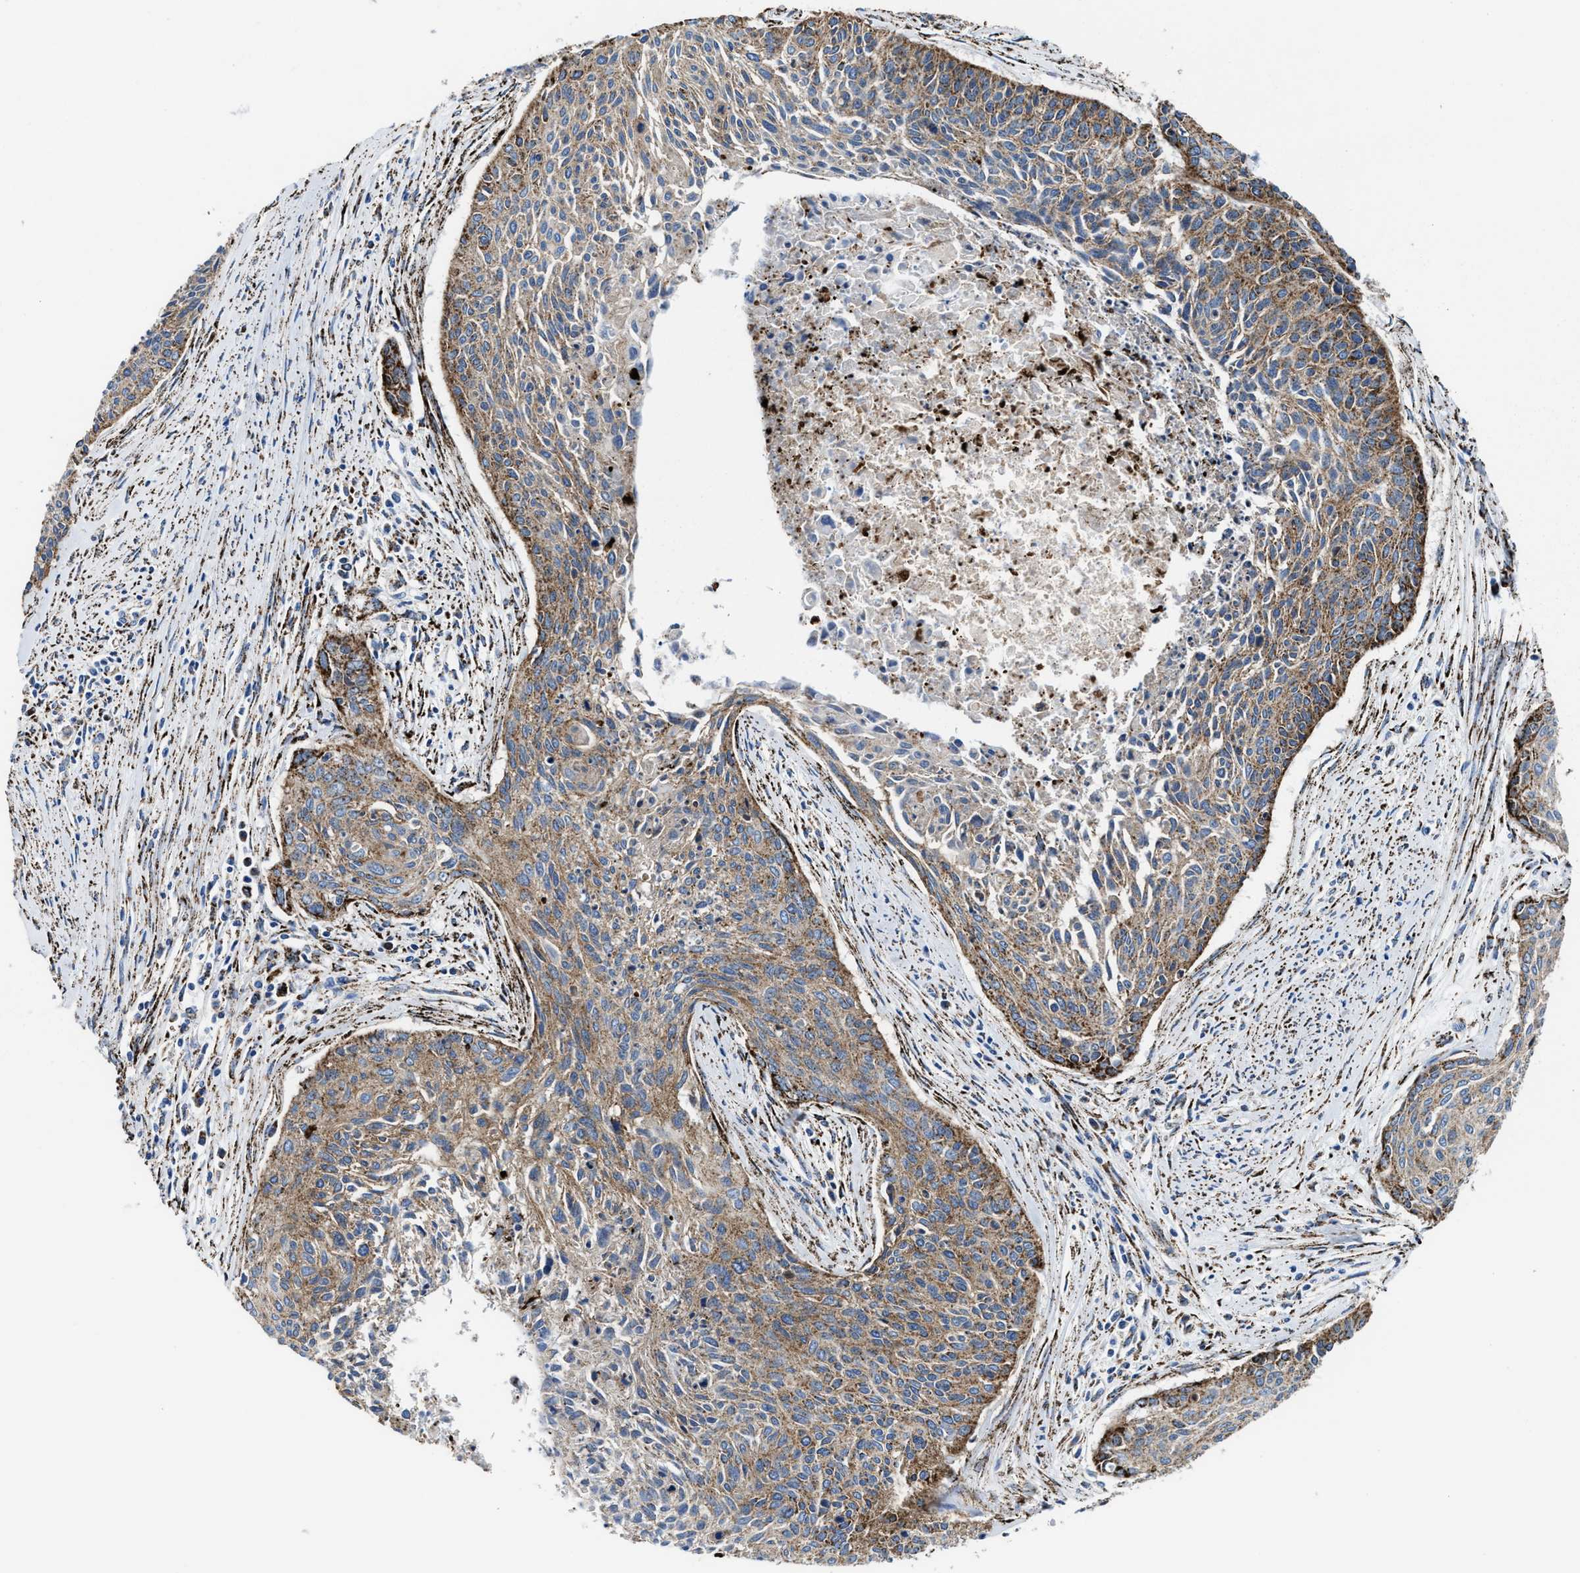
{"staining": {"intensity": "moderate", "quantity": "25%-75%", "location": "cytoplasmic/membranous"}, "tissue": "cervical cancer", "cell_type": "Tumor cells", "image_type": "cancer", "snomed": [{"axis": "morphology", "description": "Squamous cell carcinoma, NOS"}, {"axis": "topography", "description": "Cervix"}], "caption": "A brown stain labels moderate cytoplasmic/membranous expression of a protein in cervical cancer (squamous cell carcinoma) tumor cells.", "gene": "ALDH1B1", "patient": {"sex": "female", "age": 55}}